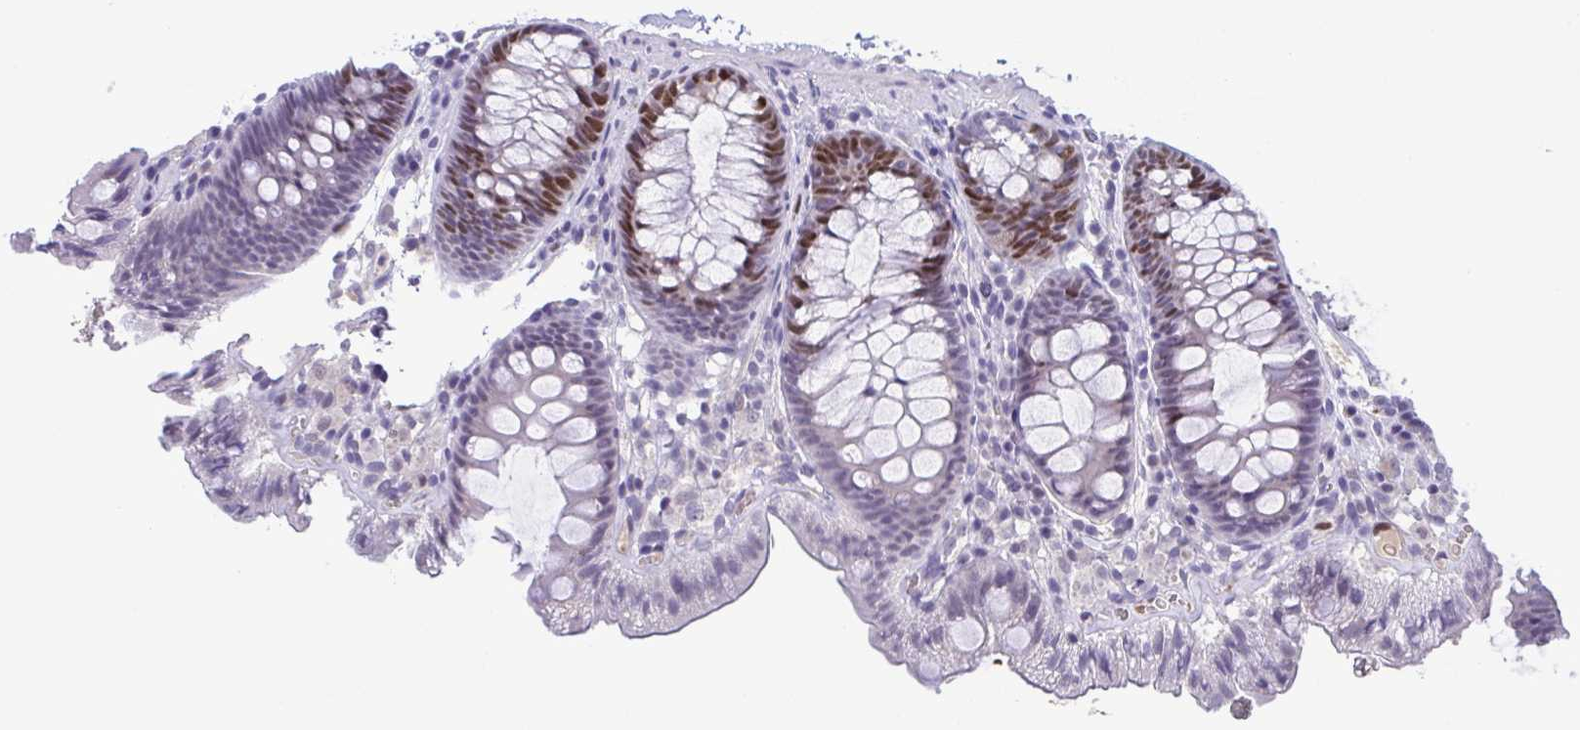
{"staining": {"intensity": "negative", "quantity": "none", "location": "none"}, "tissue": "colon", "cell_type": "Endothelial cells", "image_type": "normal", "snomed": [{"axis": "morphology", "description": "Normal tissue, NOS"}, {"axis": "topography", "description": "Colon"}, {"axis": "topography", "description": "Peripheral nerve tissue"}], "caption": "IHC image of normal colon stained for a protein (brown), which demonstrates no expression in endothelial cells. (DAB (3,3'-diaminobenzidine) immunohistochemistry with hematoxylin counter stain).", "gene": "TIPIN", "patient": {"sex": "male", "age": 84}}